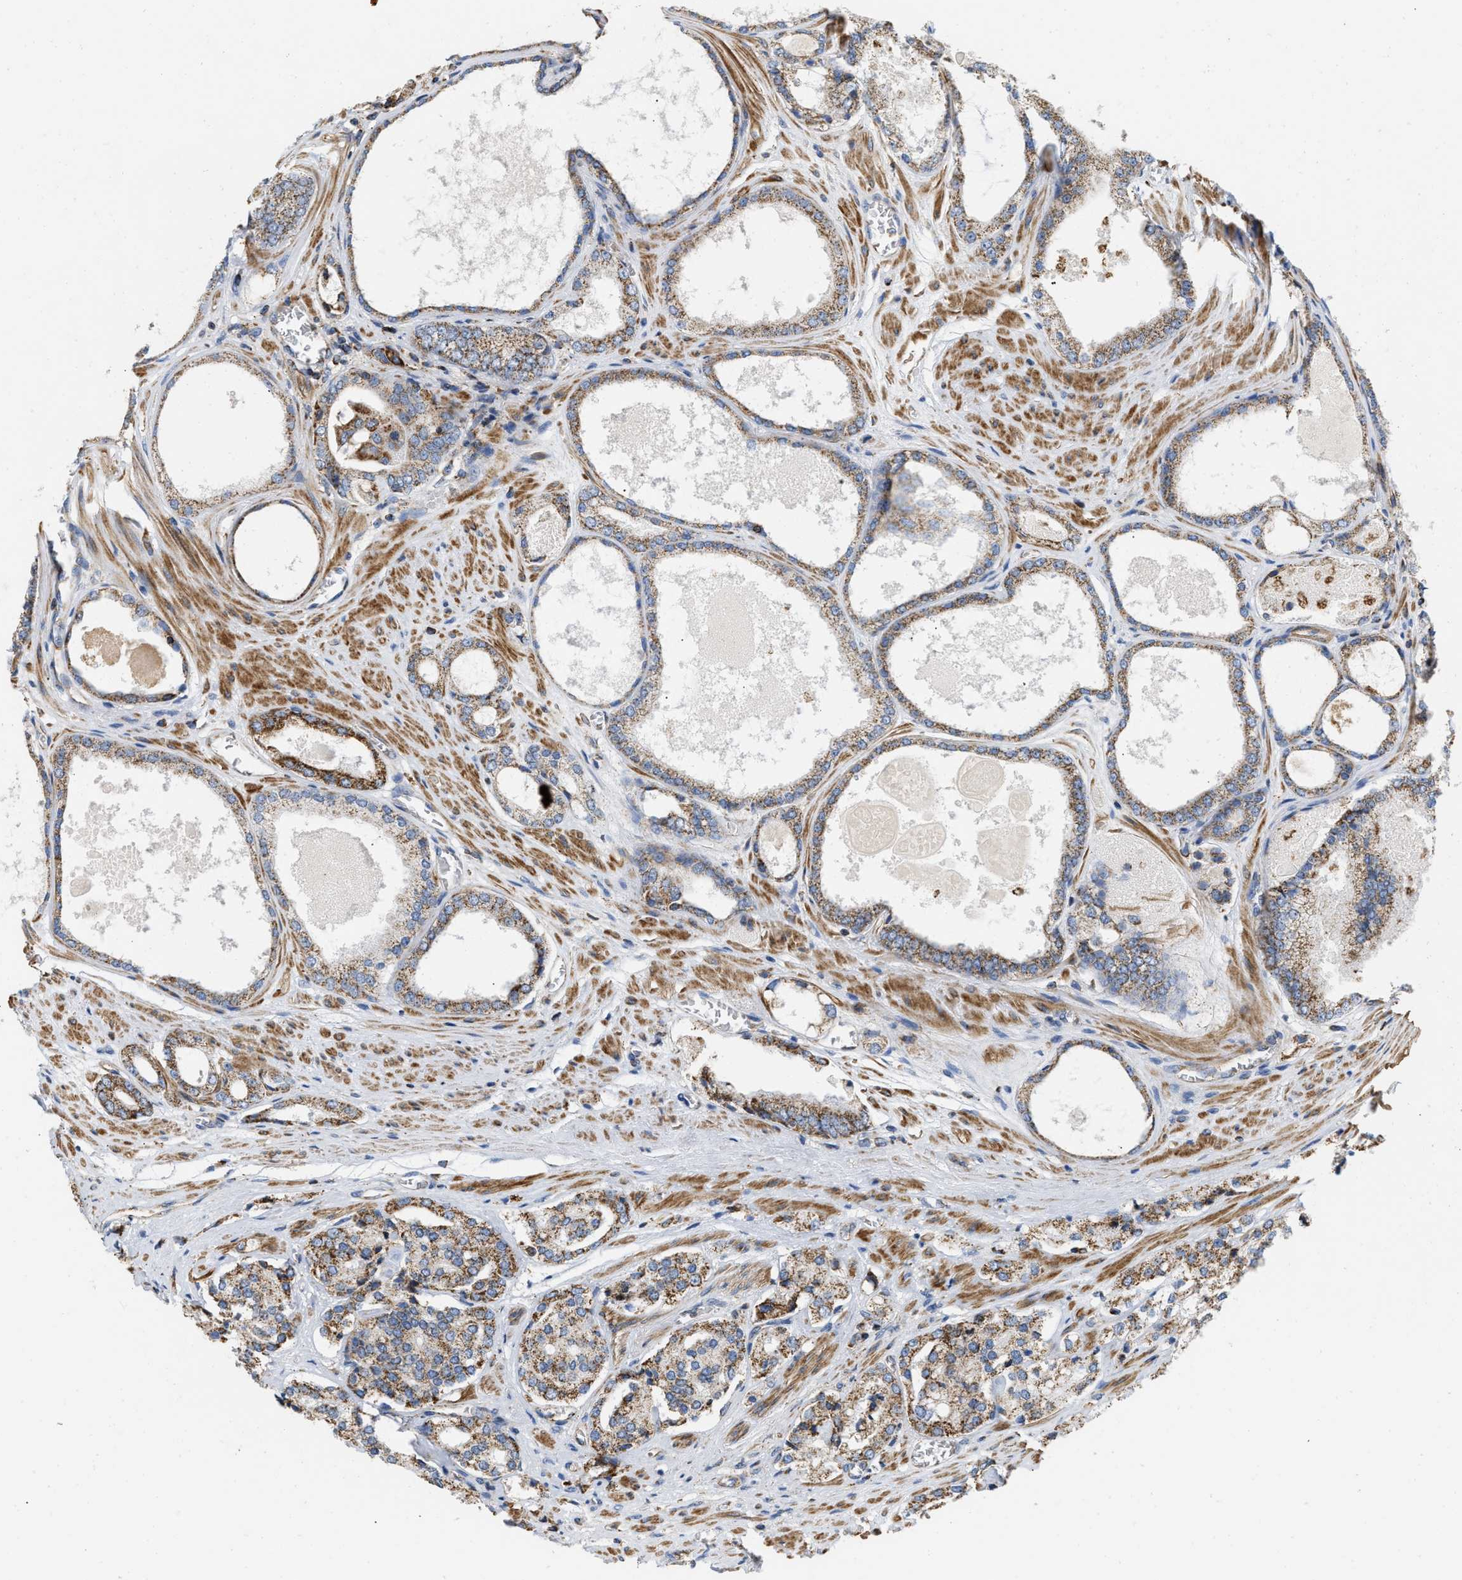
{"staining": {"intensity": "strong", "quantity": ">75%", "location": "cytoplasmic/membranous"}, "tissue": "prostate cancer", "cell_type": "Tumor cells", "image_type": "cancer", "snomed": [{"axis": "morphology", "description": "Adenocarcinoma, High grade"}, {"axis": "topography", "description": "Prostate"}], "caption": "Prostate adenocarcinoma (high-grade) stained for a protein (brown) displays strong cytoplasmic/membranous positive positivity in approximately >75% of tumor cells.", "gene": "GRB10", "patient": {"sex": "male", "age": 65}}